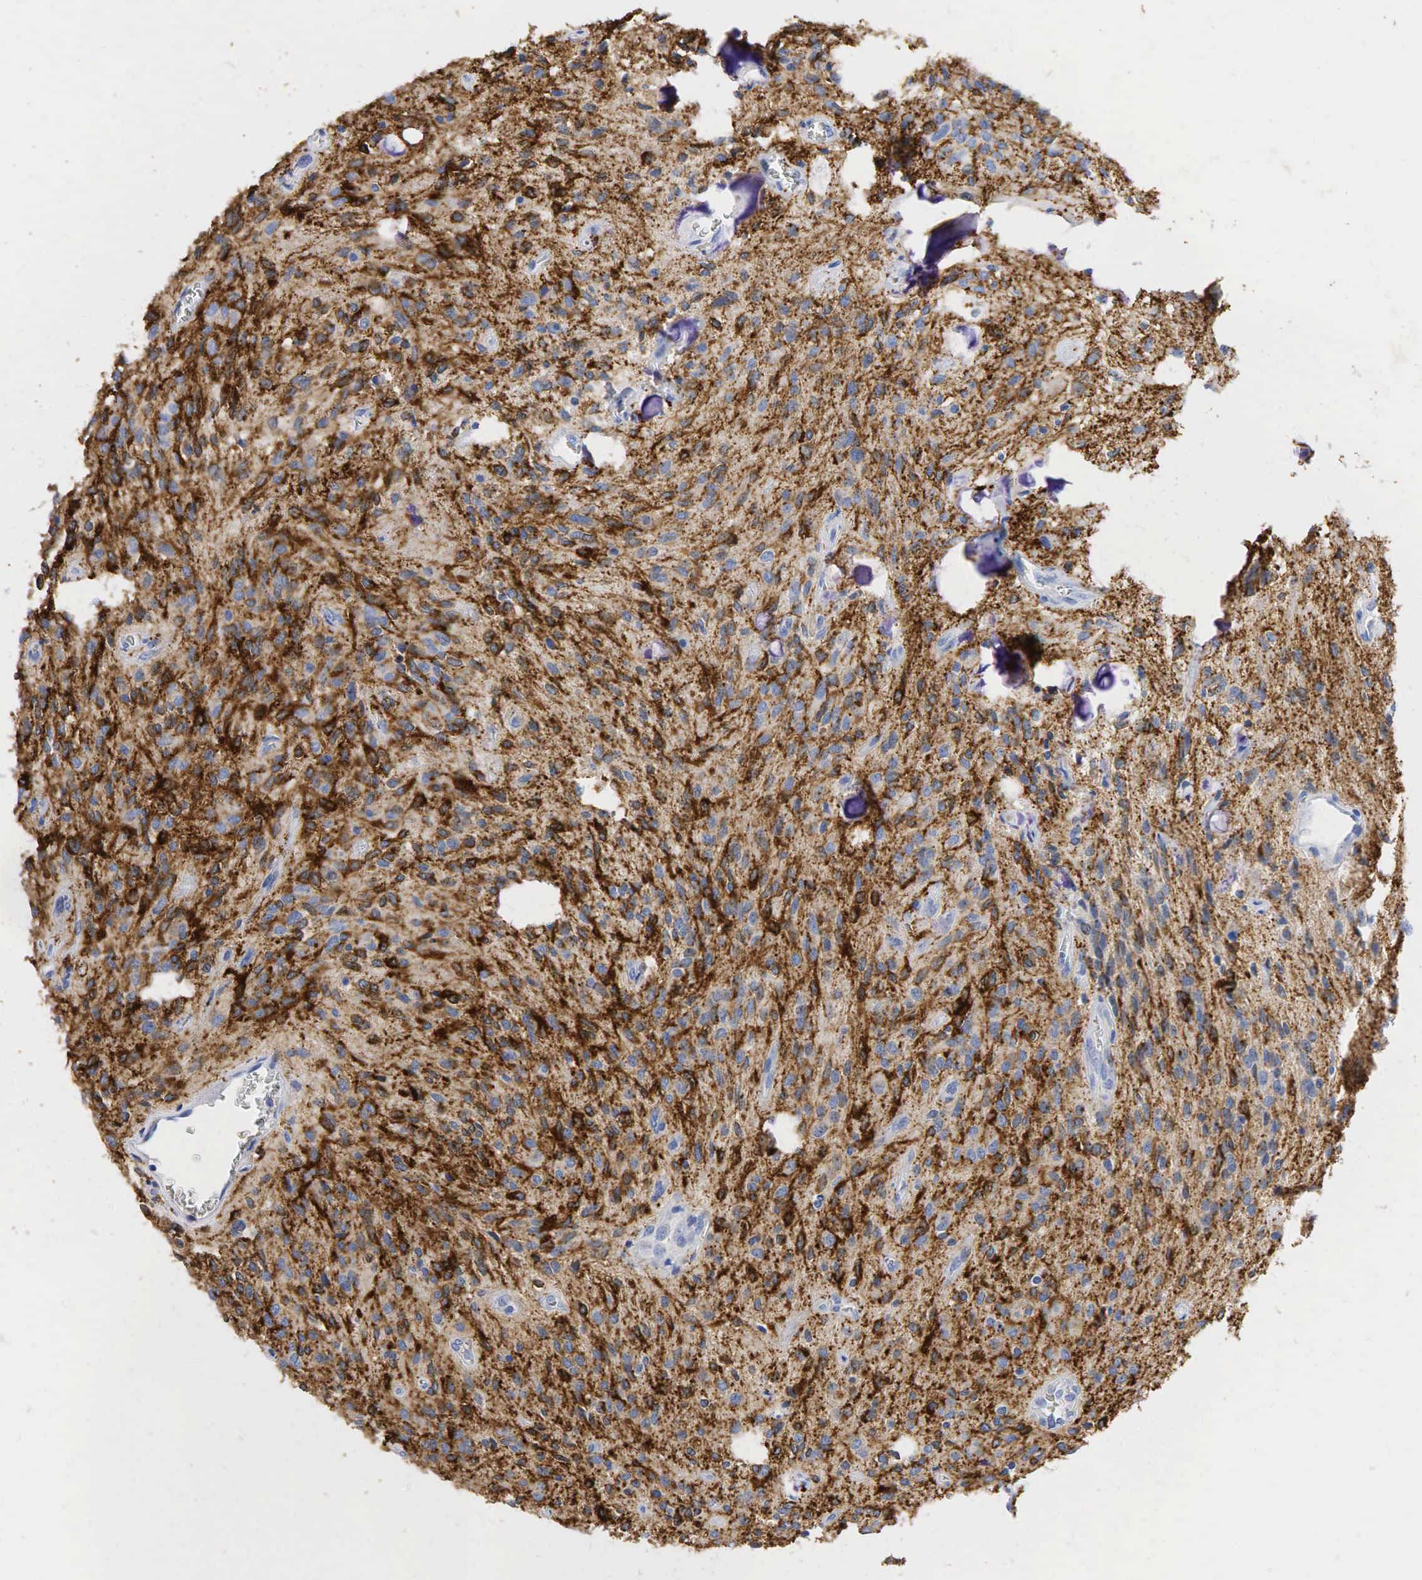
{"staining": {"intensity": "strong", "quantity": ">75%", "location": "cytoplasmic/membranous"}, "tissue": "glioma", "cell_type": "Tumor cells", "image_type": "cancer", "snomed": [{"axis": "morphology", "description": "Glioma, malignant, Low grade"}, {"axis": "topography", "description": "Brain"}], "caption": "This histopathology image shows malignant glioma (low-grade) stained with immunohistochemistry to label a protein in brown. The cytoplasmic/membranous of tumor cells show strong positivity for the protein. Nuclei are counter-stained blue.", "gene": "SYP", "patient": {"sex": "female", "age": 15}}